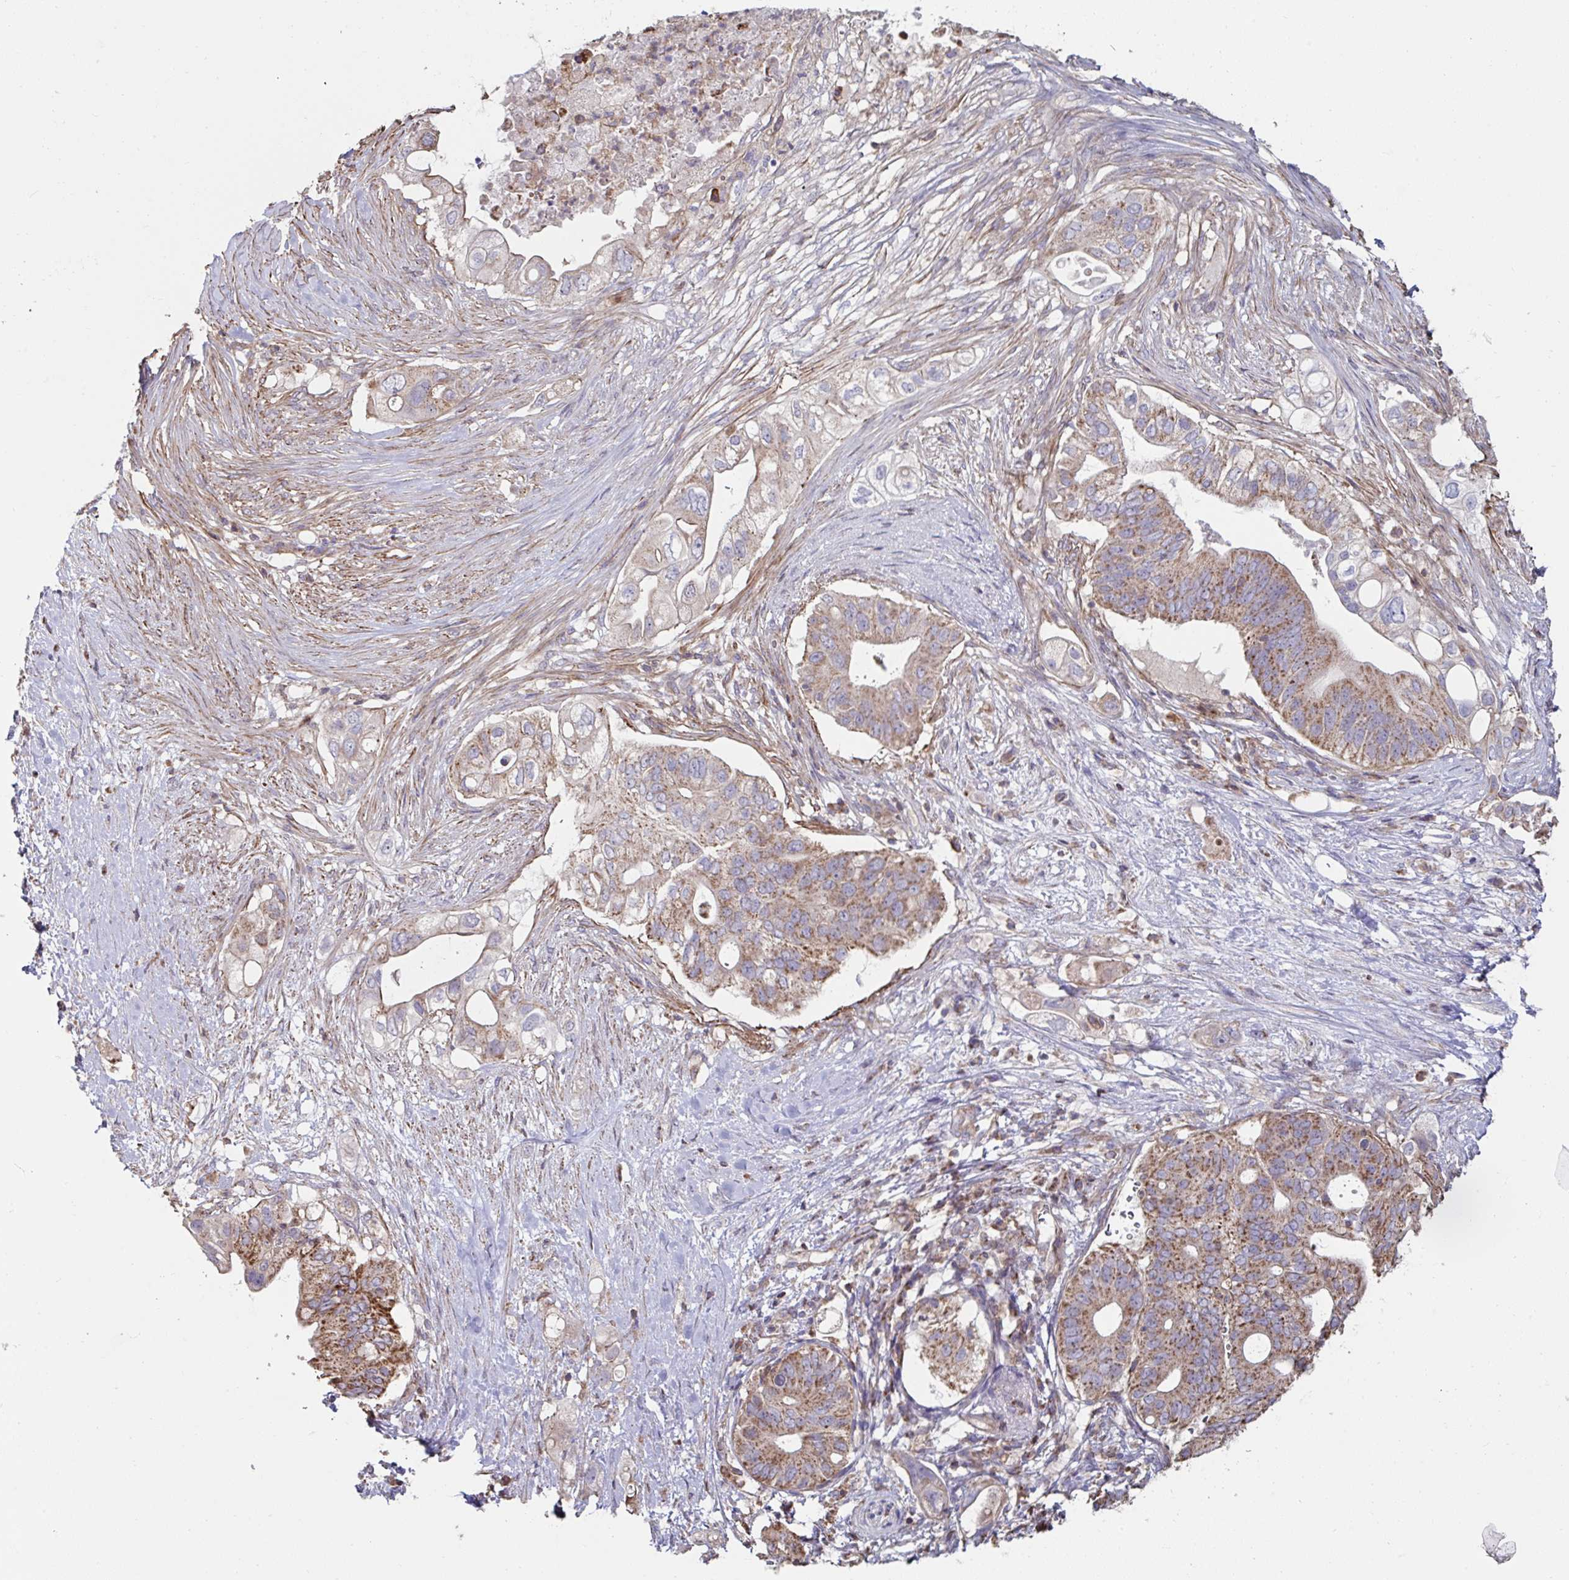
{"staining": {"intensity": "moderate", "quantity": "25%-75%", "location": "cytoplasmic/membranous"}, "tissue": "pancreatic cancer", "cell_type": "Tumor cells", "image_type": "cancer", "snomed": [{"axis": "morphology", "description": "Adenocarcinoma, NOS"}, {"axis": "topography", "description": "Pancreas"}], "caption": "Pancreatic cancer stained with DAB (3,3'-diaminobenzidine) immunohistochemistry exhibits medium levels of moderate cytoplasmic/membranous positivity in approximately 25%-75% of tumor cells. Ihc stains the protein of interest in brown and the nuclei are stained blue.", "gene": "DZANK1", "patient": {"sex": "female", "age": 72}}